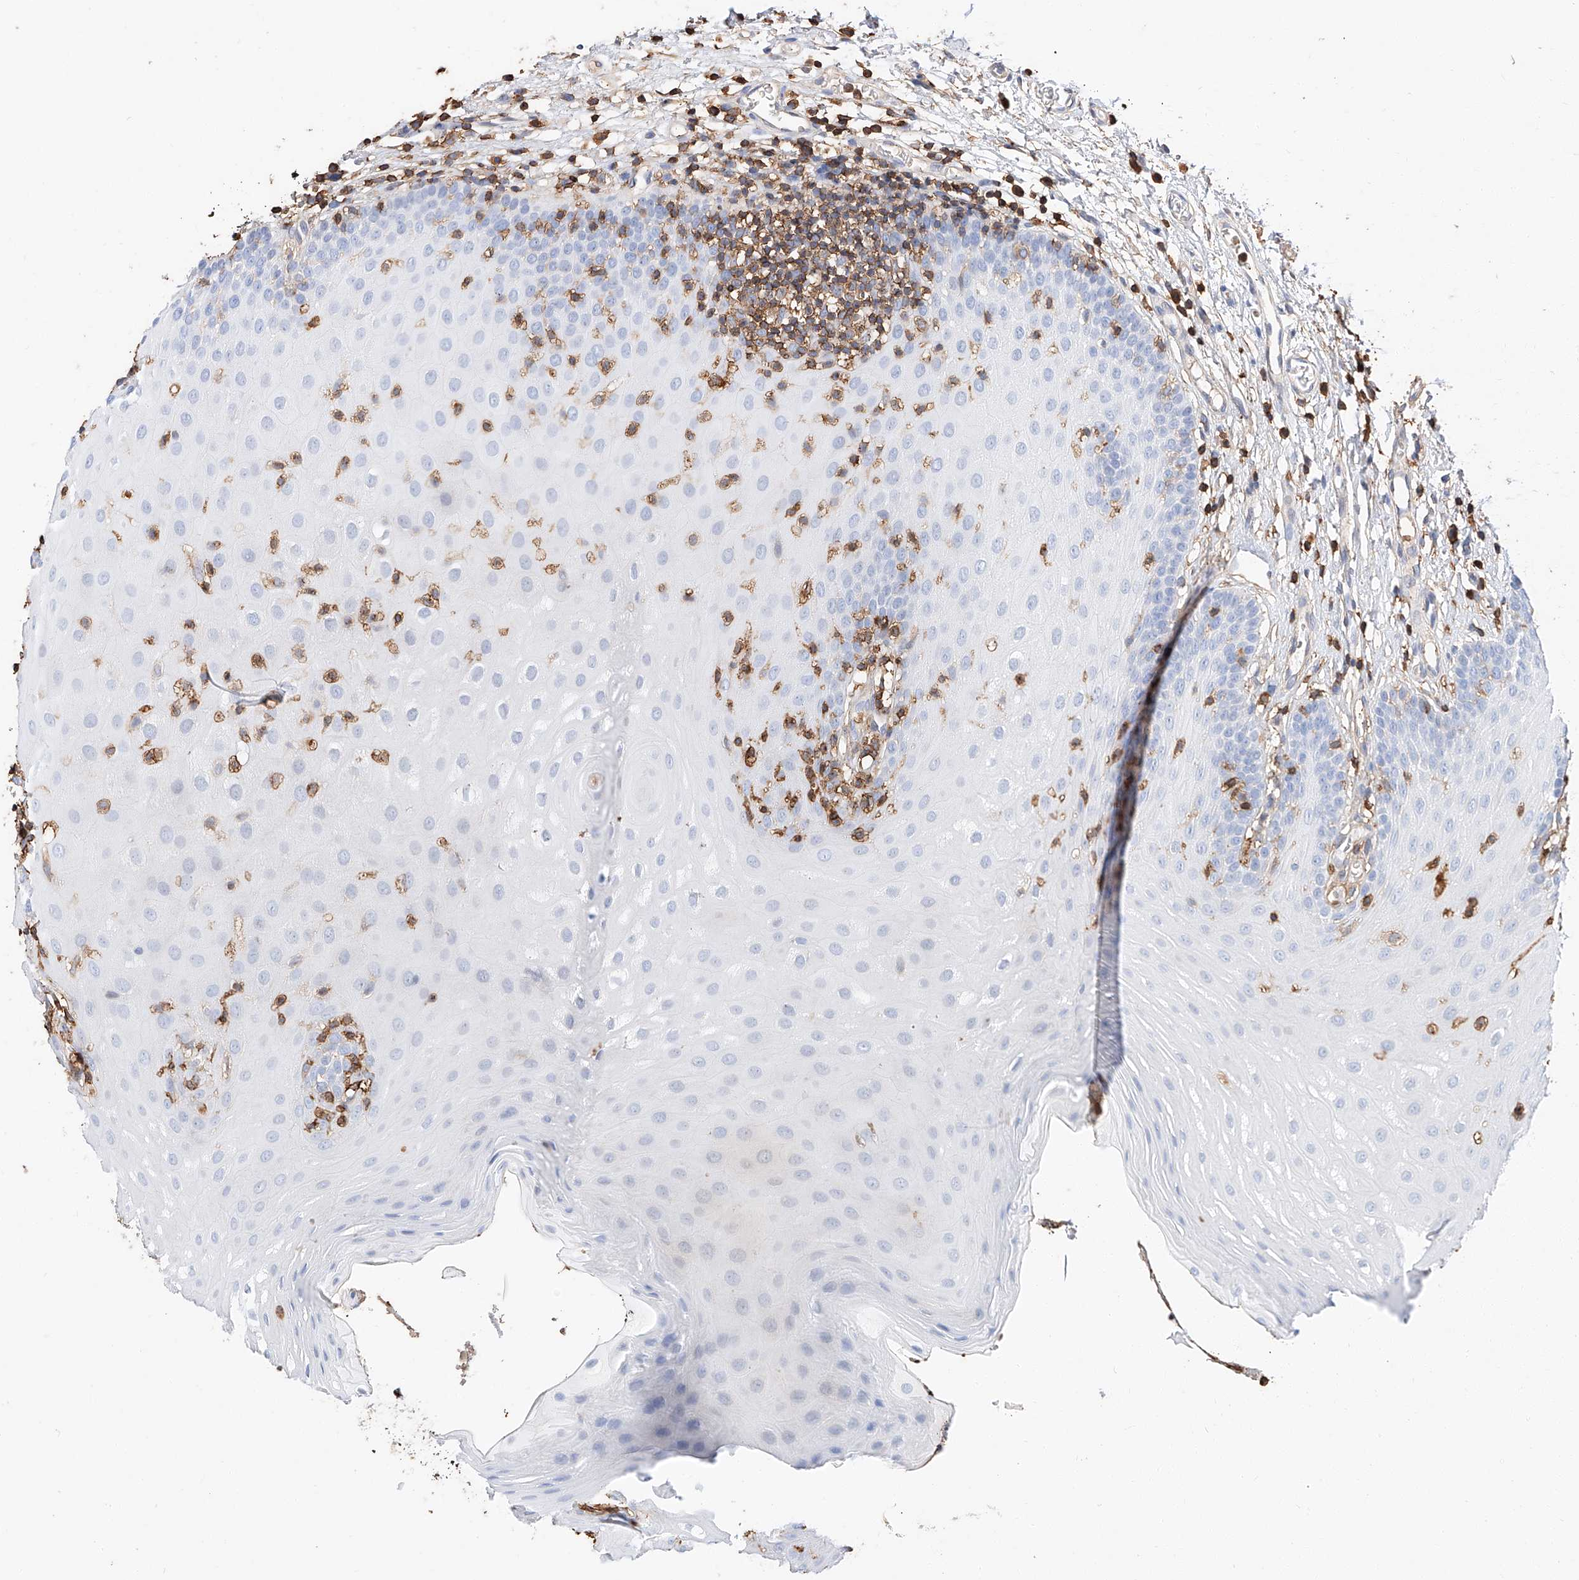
{"staining": {"intensity": "negative", "quantity": "none", "location": "none"}, "tissue": "oral mucosa", "cell_type": "Squamous epithelial cells", "image_type": "normal", "snomed": [{"axis": "morphology", "description": "Normal tissue, NOS"}, {"axis": "topography", "description": "Oral tissue"}], "caption": "Protein analysis of benign oral mucosa demonstrates no significant expression in squamous epithelial cells.", "gene": "WFS1", "patient": {"sex": "male", "age": 74}}